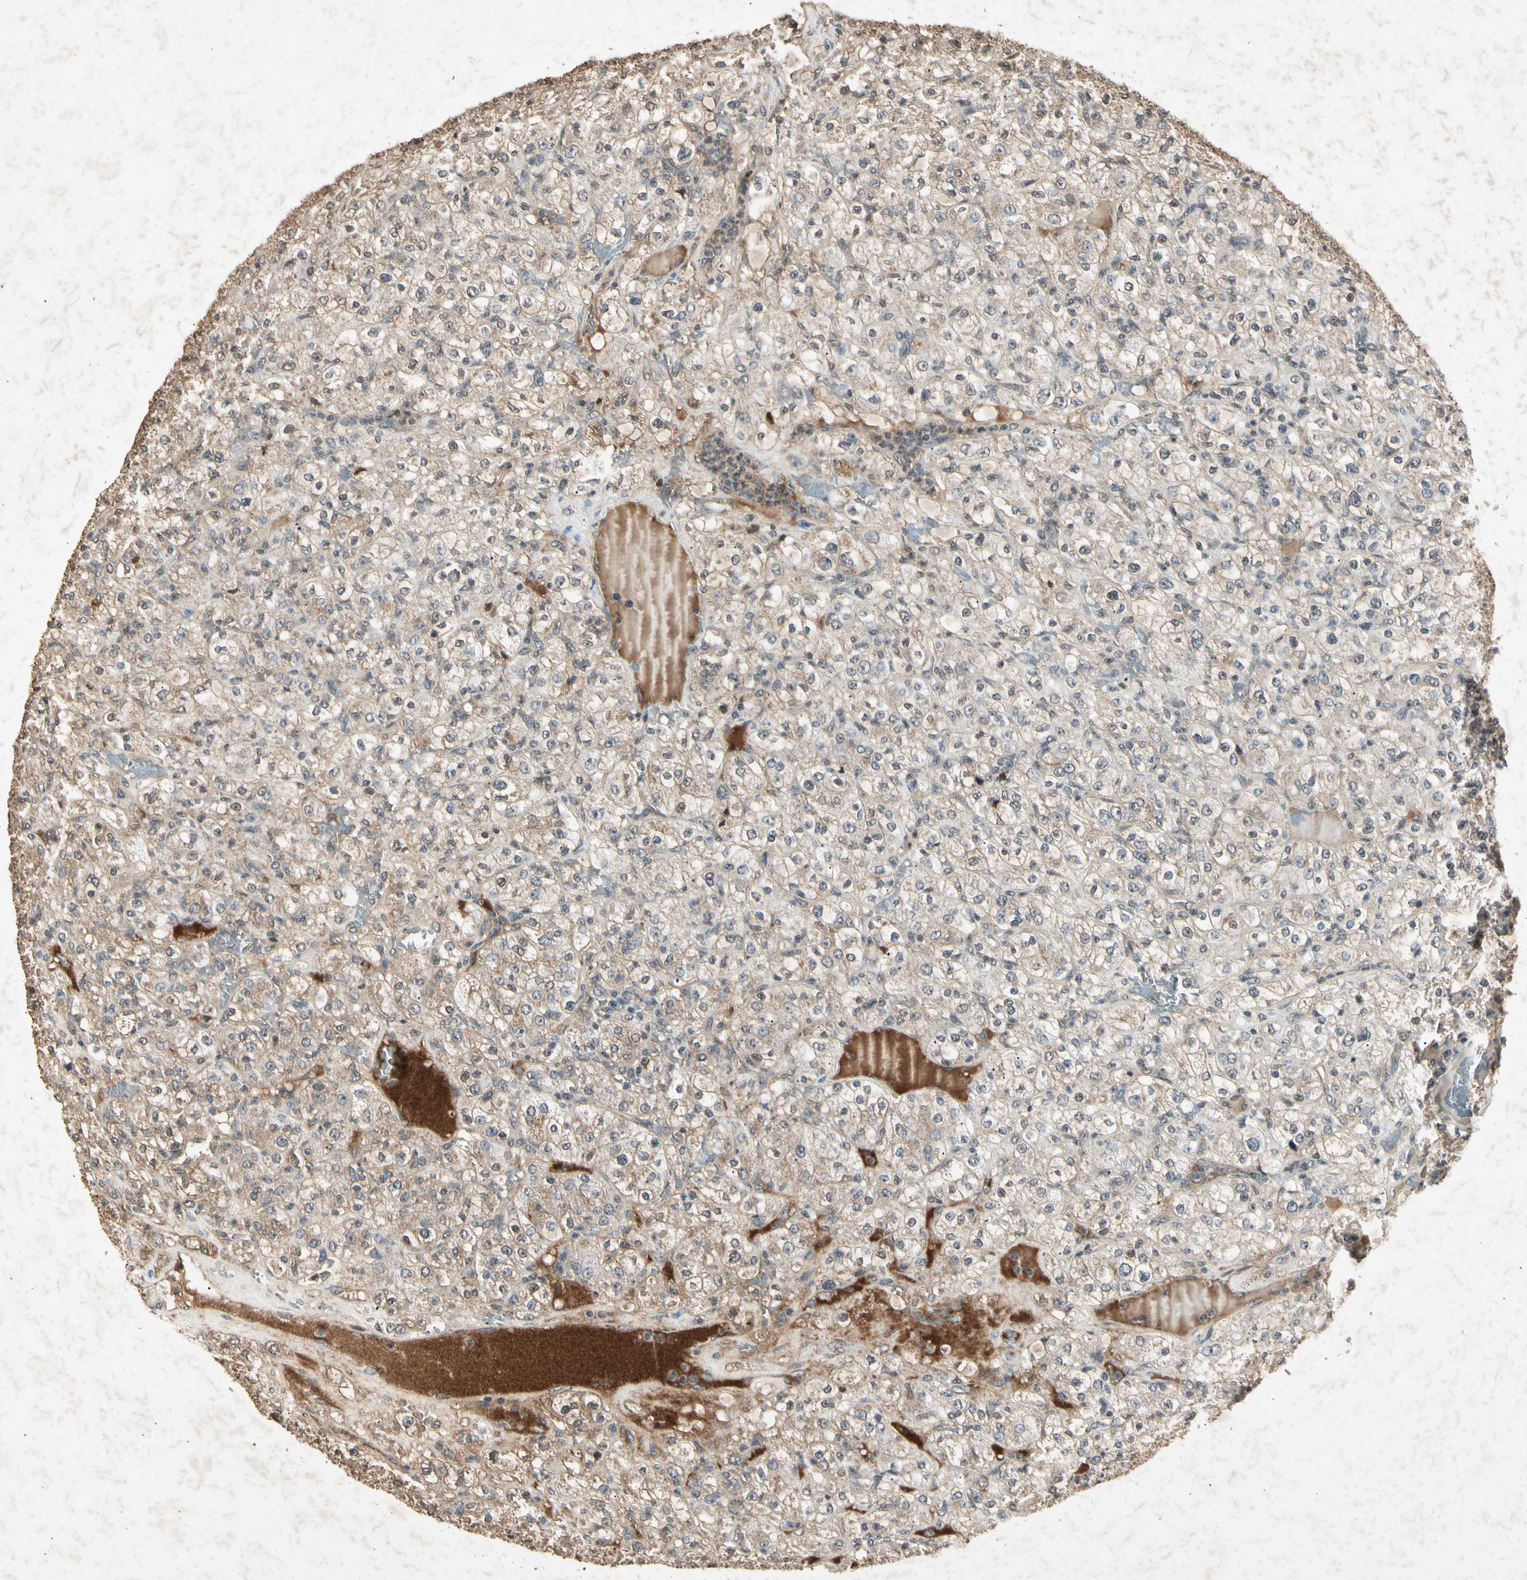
{"staining": {"intensity": "moderate", "quantity": ">75%", "location": "cytoplasmic/membranous"}, "tissue": "renal cancer", "cell_type": "Tumor cells", "image_type": "cancer", "snomed": [{"axis": "morphology", "description": "Normal tissue, NOS"}, {"axis": "morphology", "description": "Adenocarcinoma, NOS"}, {"axis": "topography", "description": "Kidney"}], "caption": "A brown stain labels moderate cytoplasmic/membranous positivity of a protein in human renal adenocarcinoma tumor cells. Ihc stains the protein of interest in brown and the nuclei are stained blue.", "gene": "CP", "patient": {"sex": "female", "age": 72}}